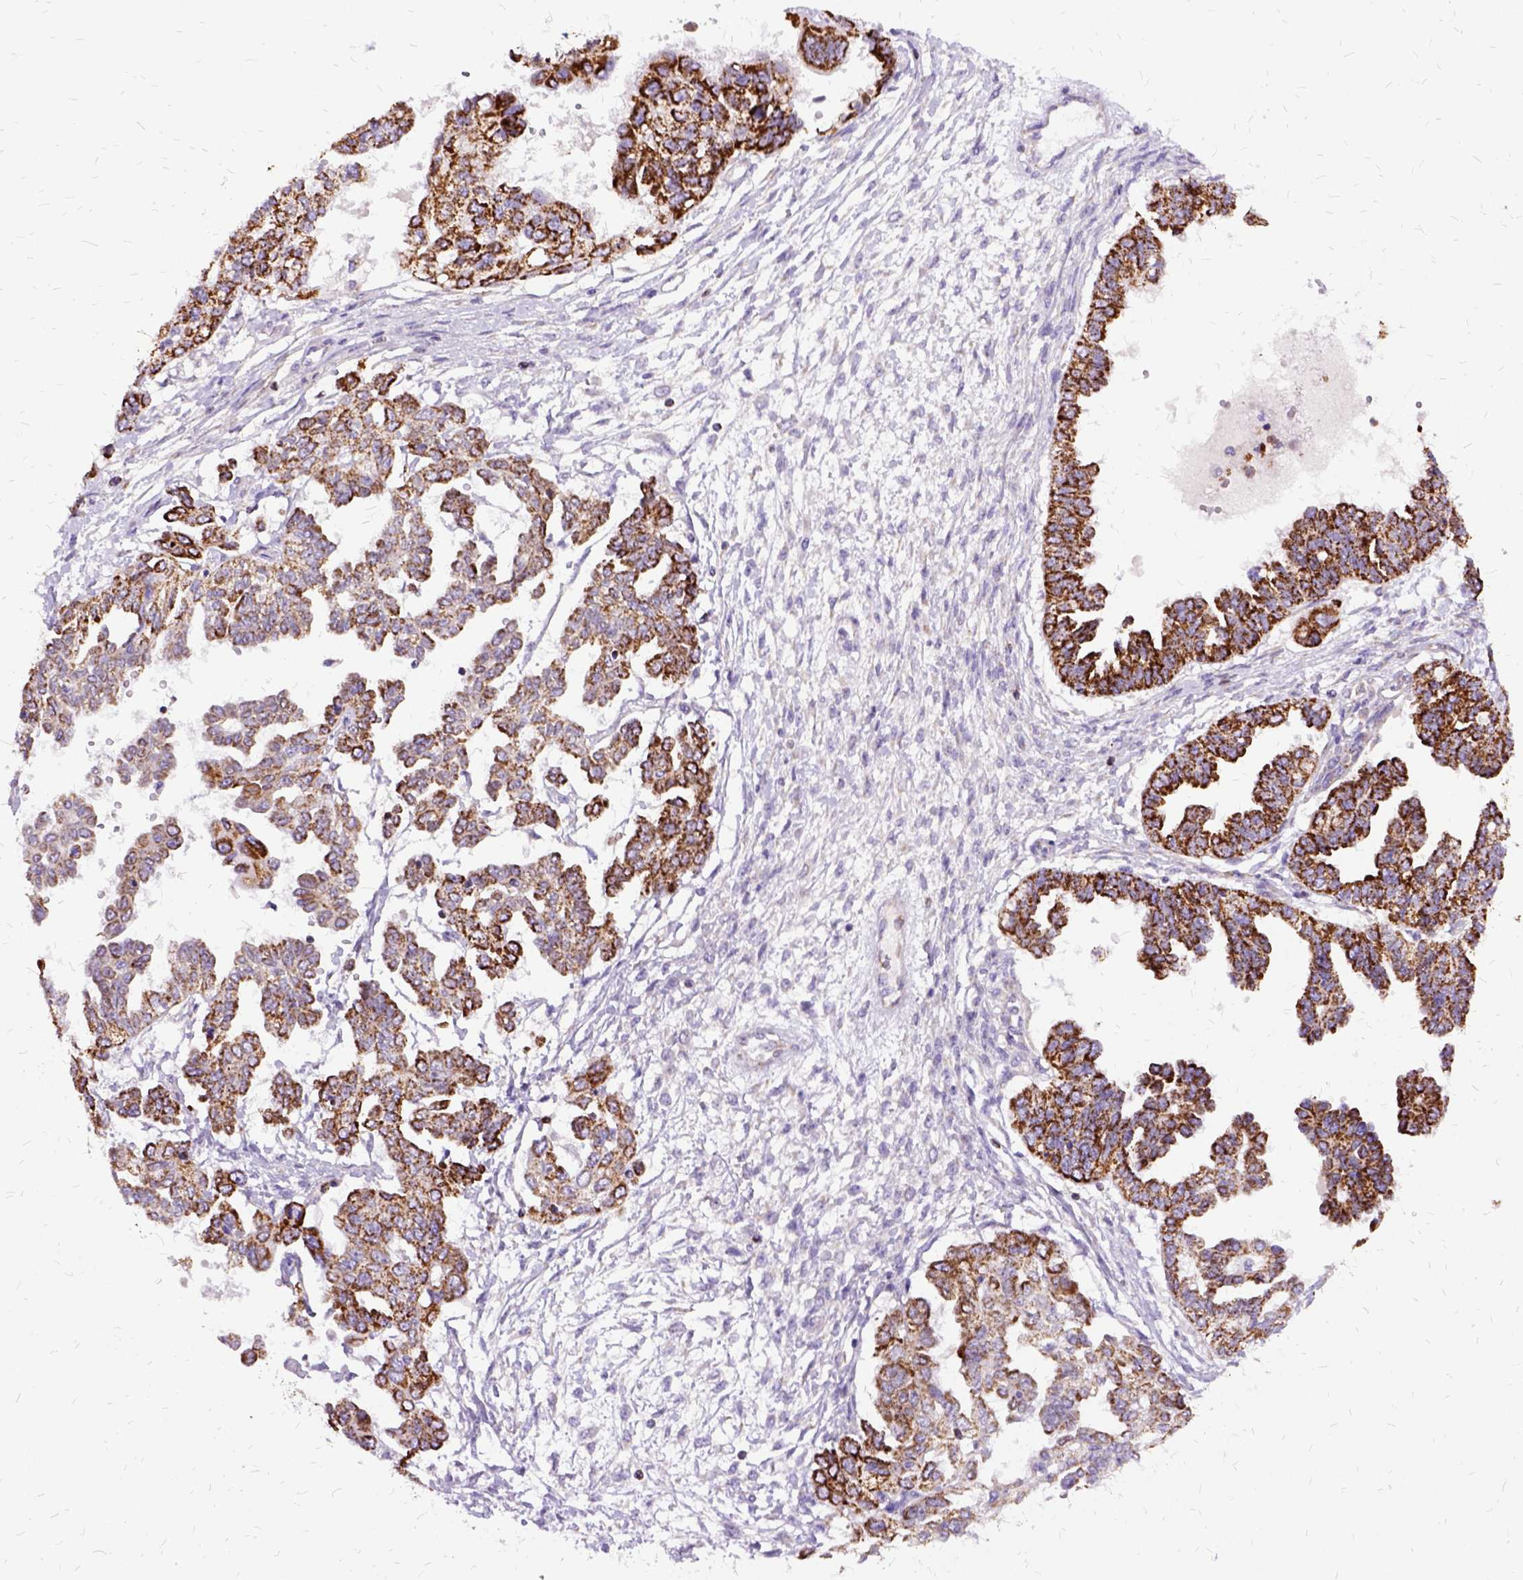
{"staining": {"intensity": "strong", "quantity": ">75%", "location": "cytoplasmic/membranous"}, "tissue": "ovarian cancer", "cell_type": "Tumor cells", "image_type": "cancer", "snomed": [{"axis": "morphology", "description": "Cystadenocarcinoma, serous, NOS"}, {"axis": "topography", "description": "Ovary"}], "caption": "The histopathology image exhibits a brown stain indicating the presence of a protein in the cytoplasmic/membranous of tumor cells in serous cystadenocarcinoma (ovarian).", "gene": "OXCT1", "patient": {"sex": "female", "age": 53}}